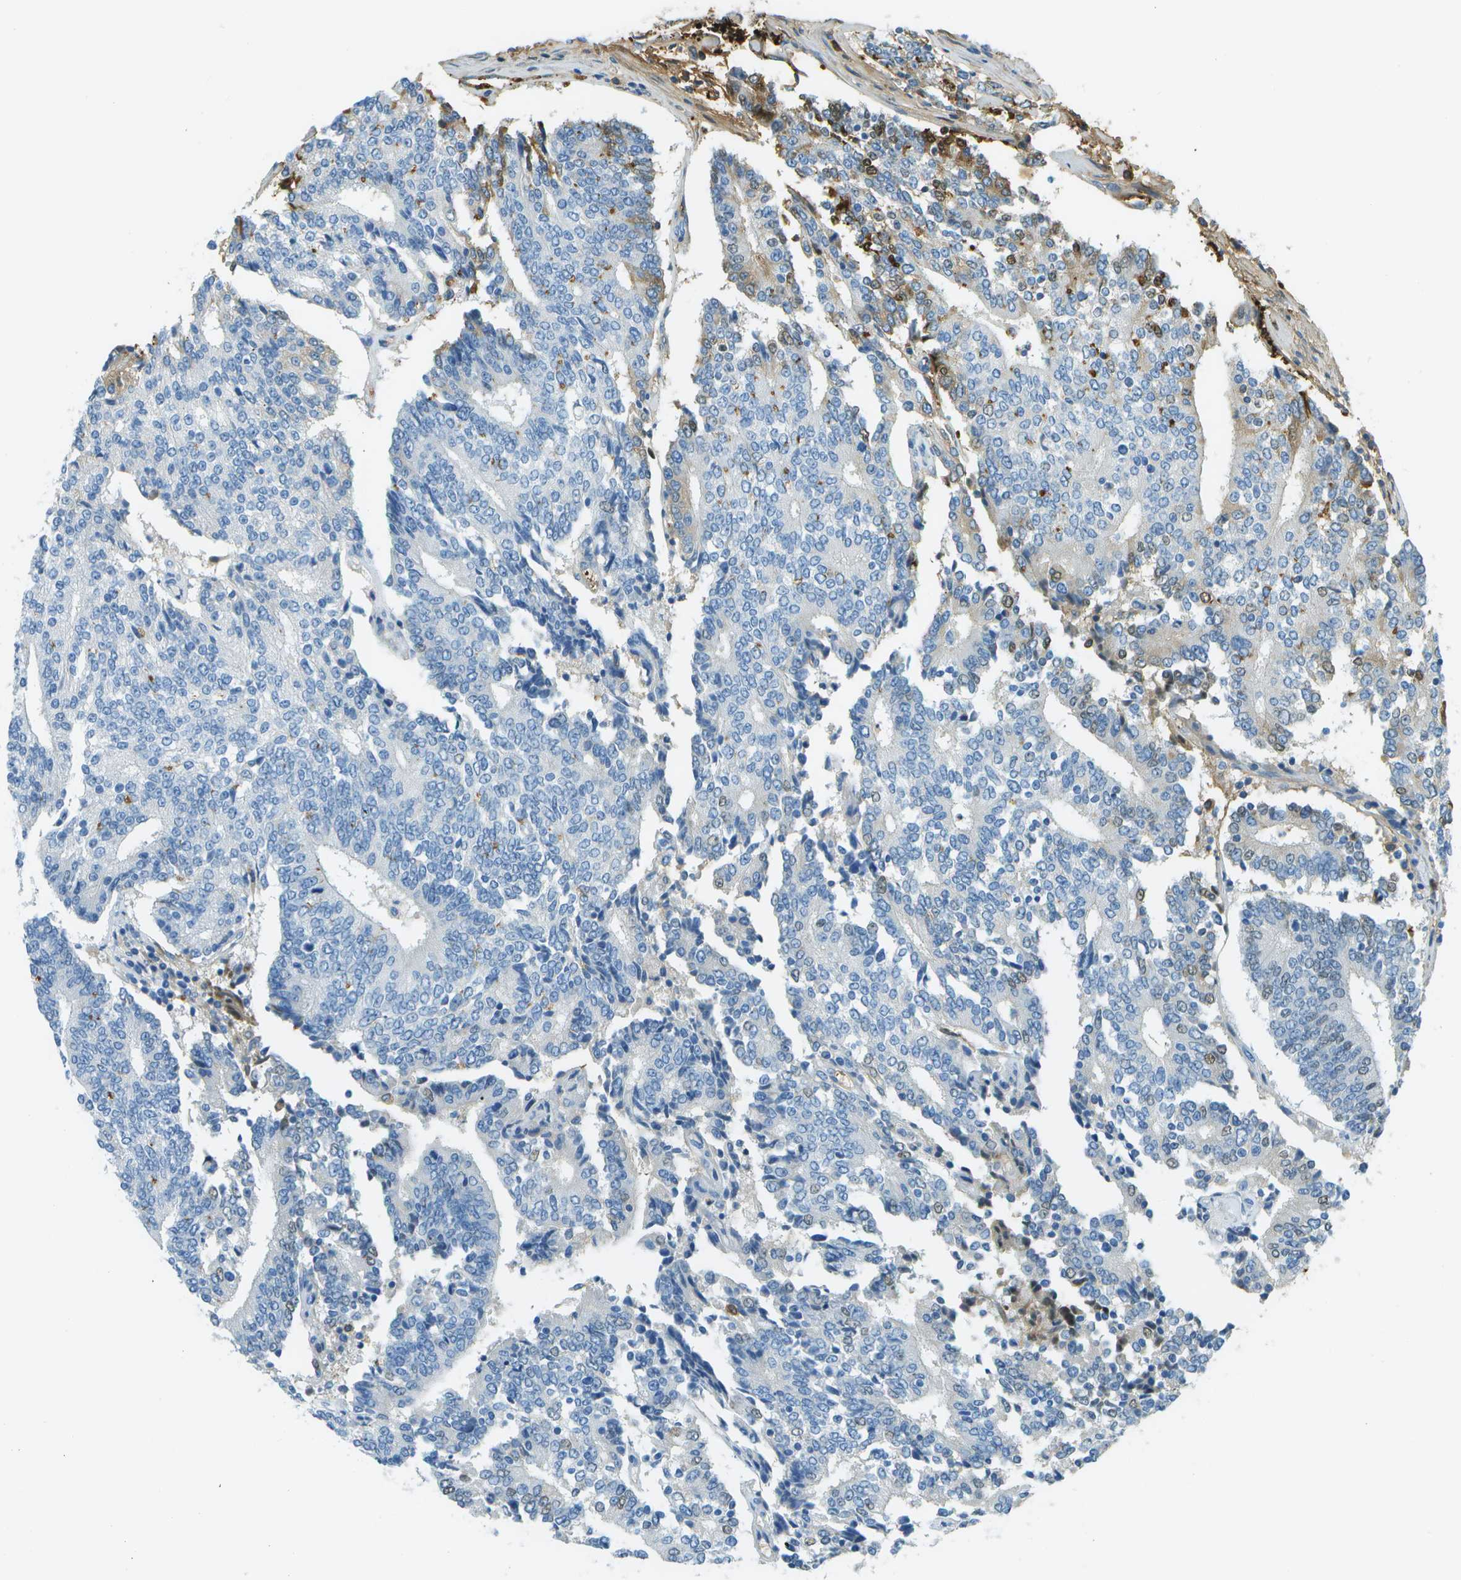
{"staining": {"intensity": "negative", "quantity": "none", "location": "none"}, "tissue": "prostate cancer", "cell_type": "Tumor cells", "image_type": "cancer", "snomed": [{"axis": "morphology", "description": "Normal tissue, NOS"}, {"axis": "morphology", "description": "Adenocarcinoma, High grade"}, {"axis": "topography", "description": "Prostate"}, {"axis": "topography", "description": "Seminal veicle"}], "caption": "A micrograph of prostate cancer stained for a protein exhibits no brown staining in tumor cells.", "gene": "DCN", "patient": {"sex": "male", "age": 55}}